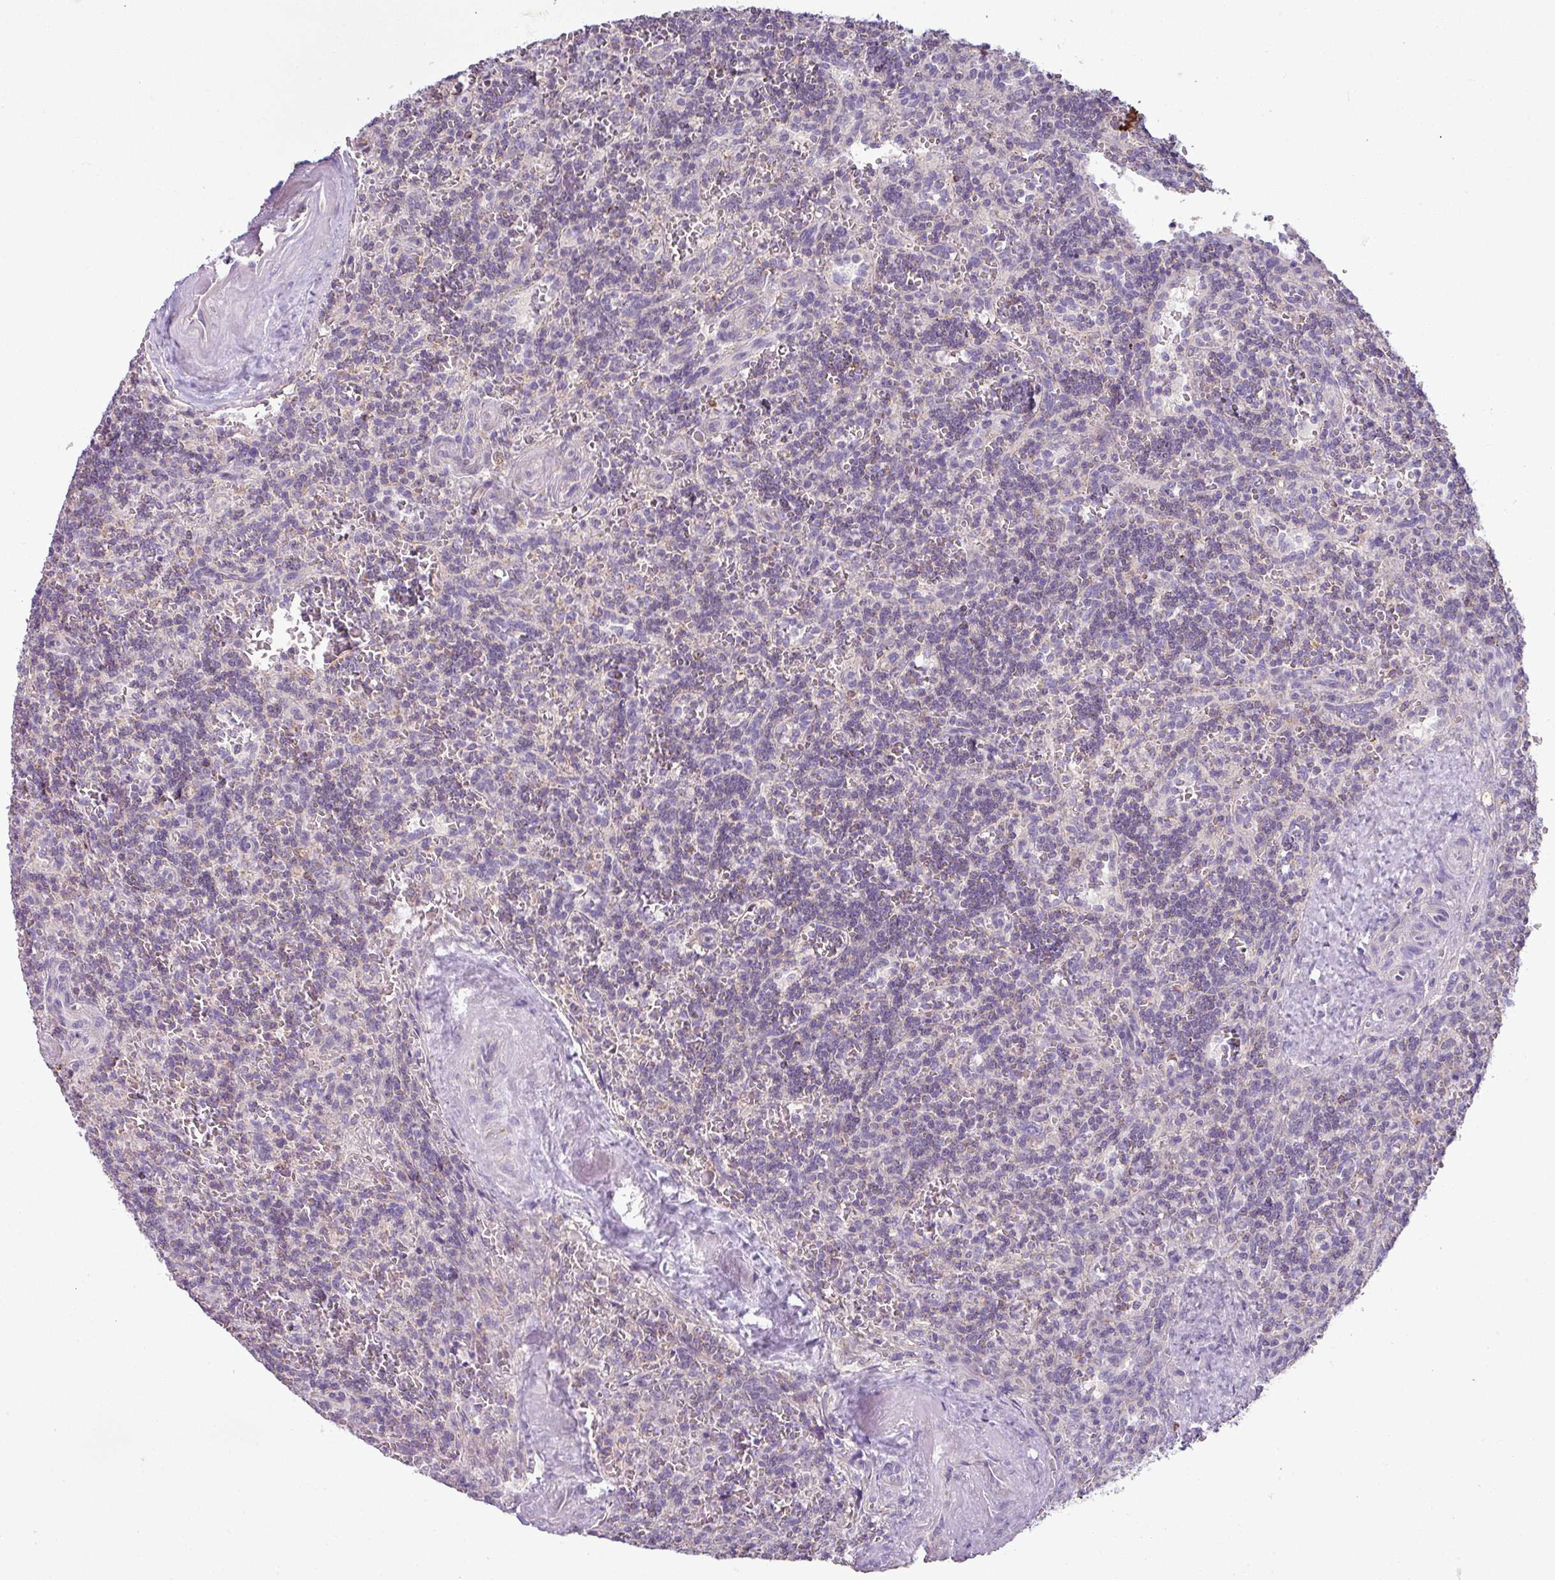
{"staining": {"intensity": "negative", "quantity": "none", "location": "none"}, "tissue": "lymphoma", "cell_type": "Tumor cells", "image_type": "cancer", "snomed": [{"axis": "morphology", "description": "Malignant lymphoma, non-Hodgkin's type, Low grade"}, {"axis": "topography", "description": "Spleen"}], "caption": "DAB immunohistochemical staining of human lymphoma reveals no significant staining in tumor cells.", "gene": "LRRC9", "patient": {"sex": "male", "age": 73}}